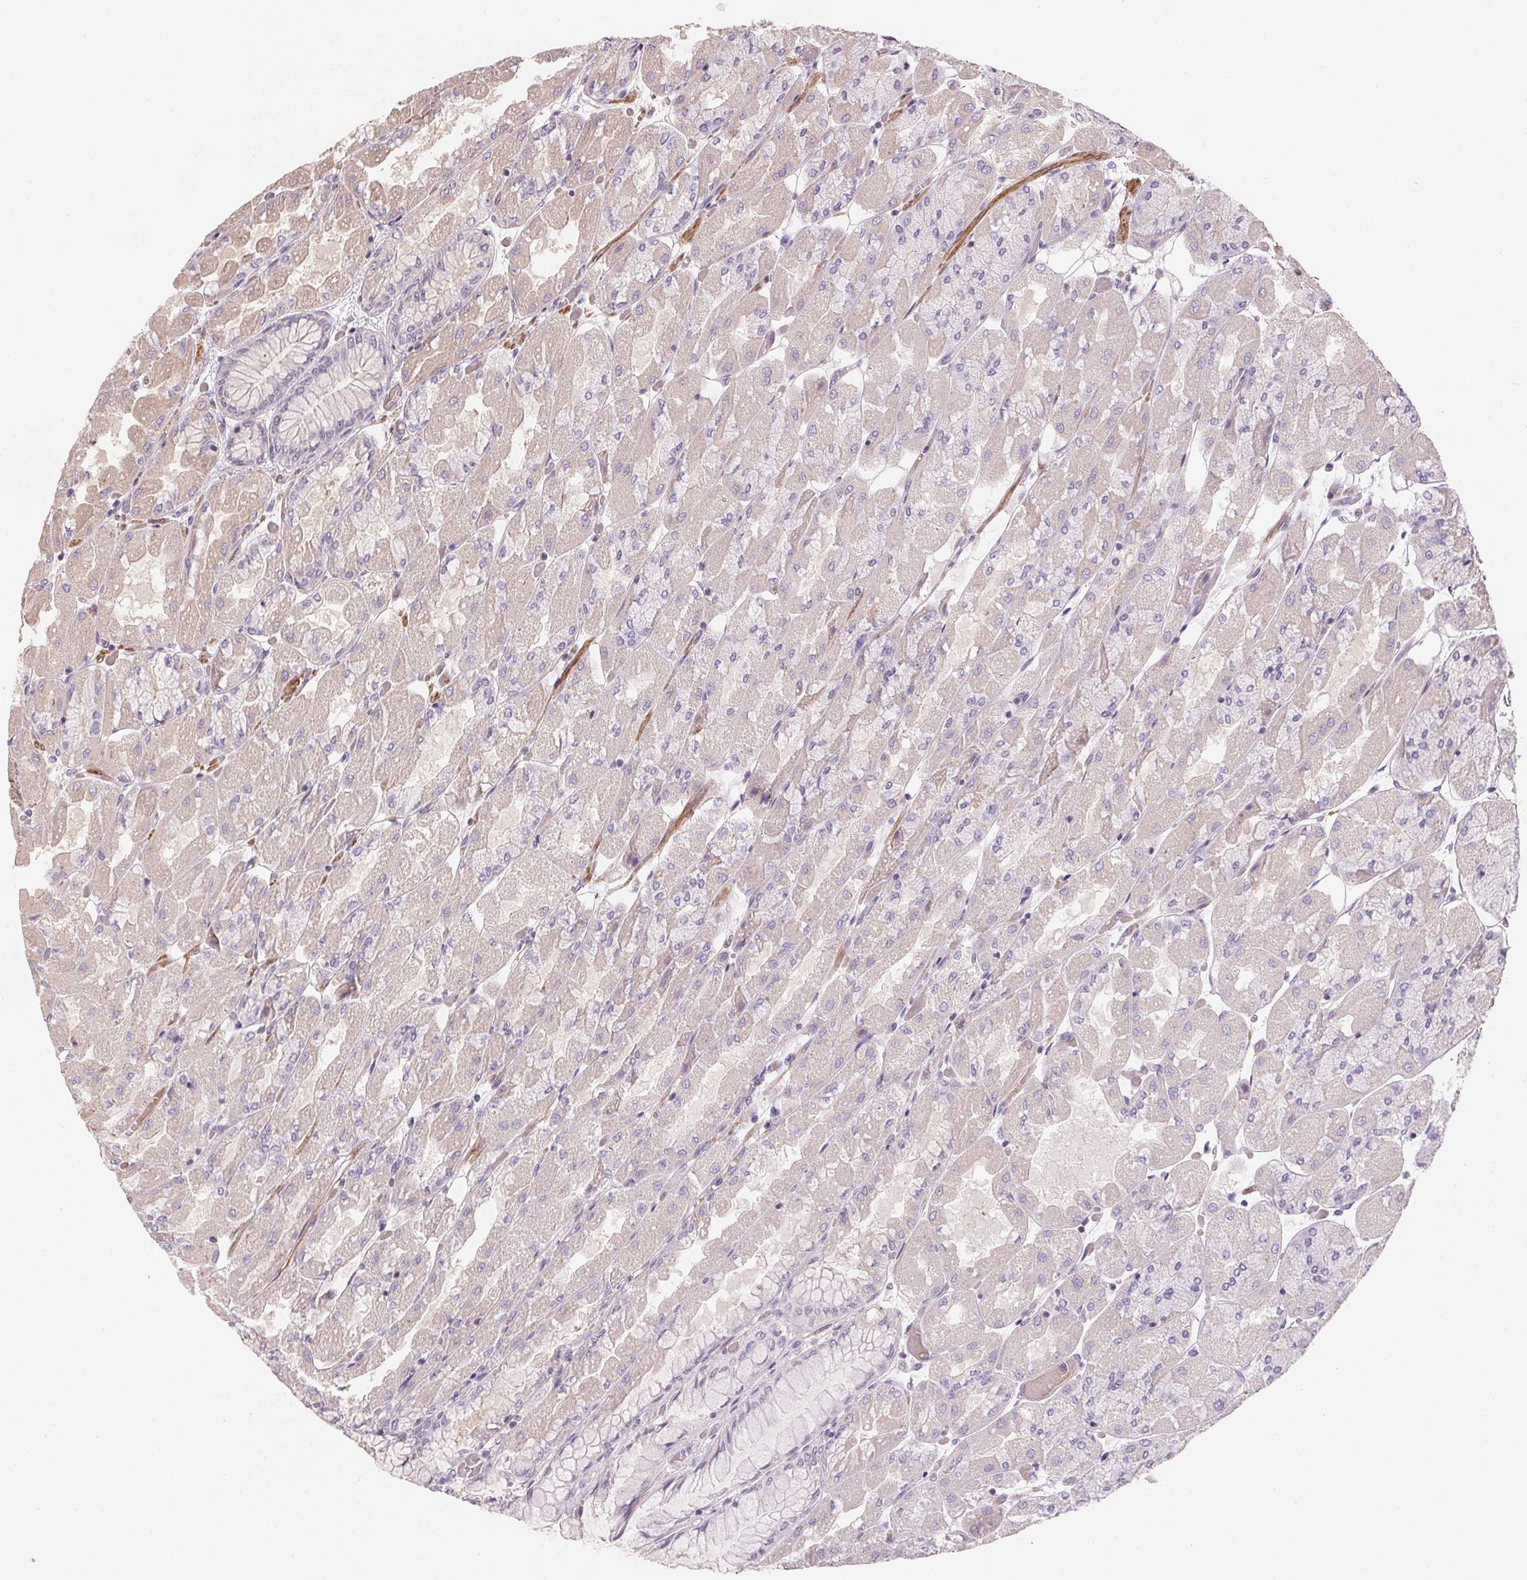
{"staining": {"intensity": "weak", "quantity": "<25%", "location": "cytoplasmic/membranous"}, "tissue": "stomach", "cell_type": "Glandular cells", "image_type": "normal", "snomed": [{"axis": "morphology", "description": "Normal tissue, NOS"}, {"axis": "topography", "description": "Stomach"}], "caption": "IHC photomicrograph of unremarkable stomach: stomach stained with DAB exhibits no significant protein staining in glandular cells.", "gene": "KCNK15", "patient": {"sex": "female", "age": 61}}